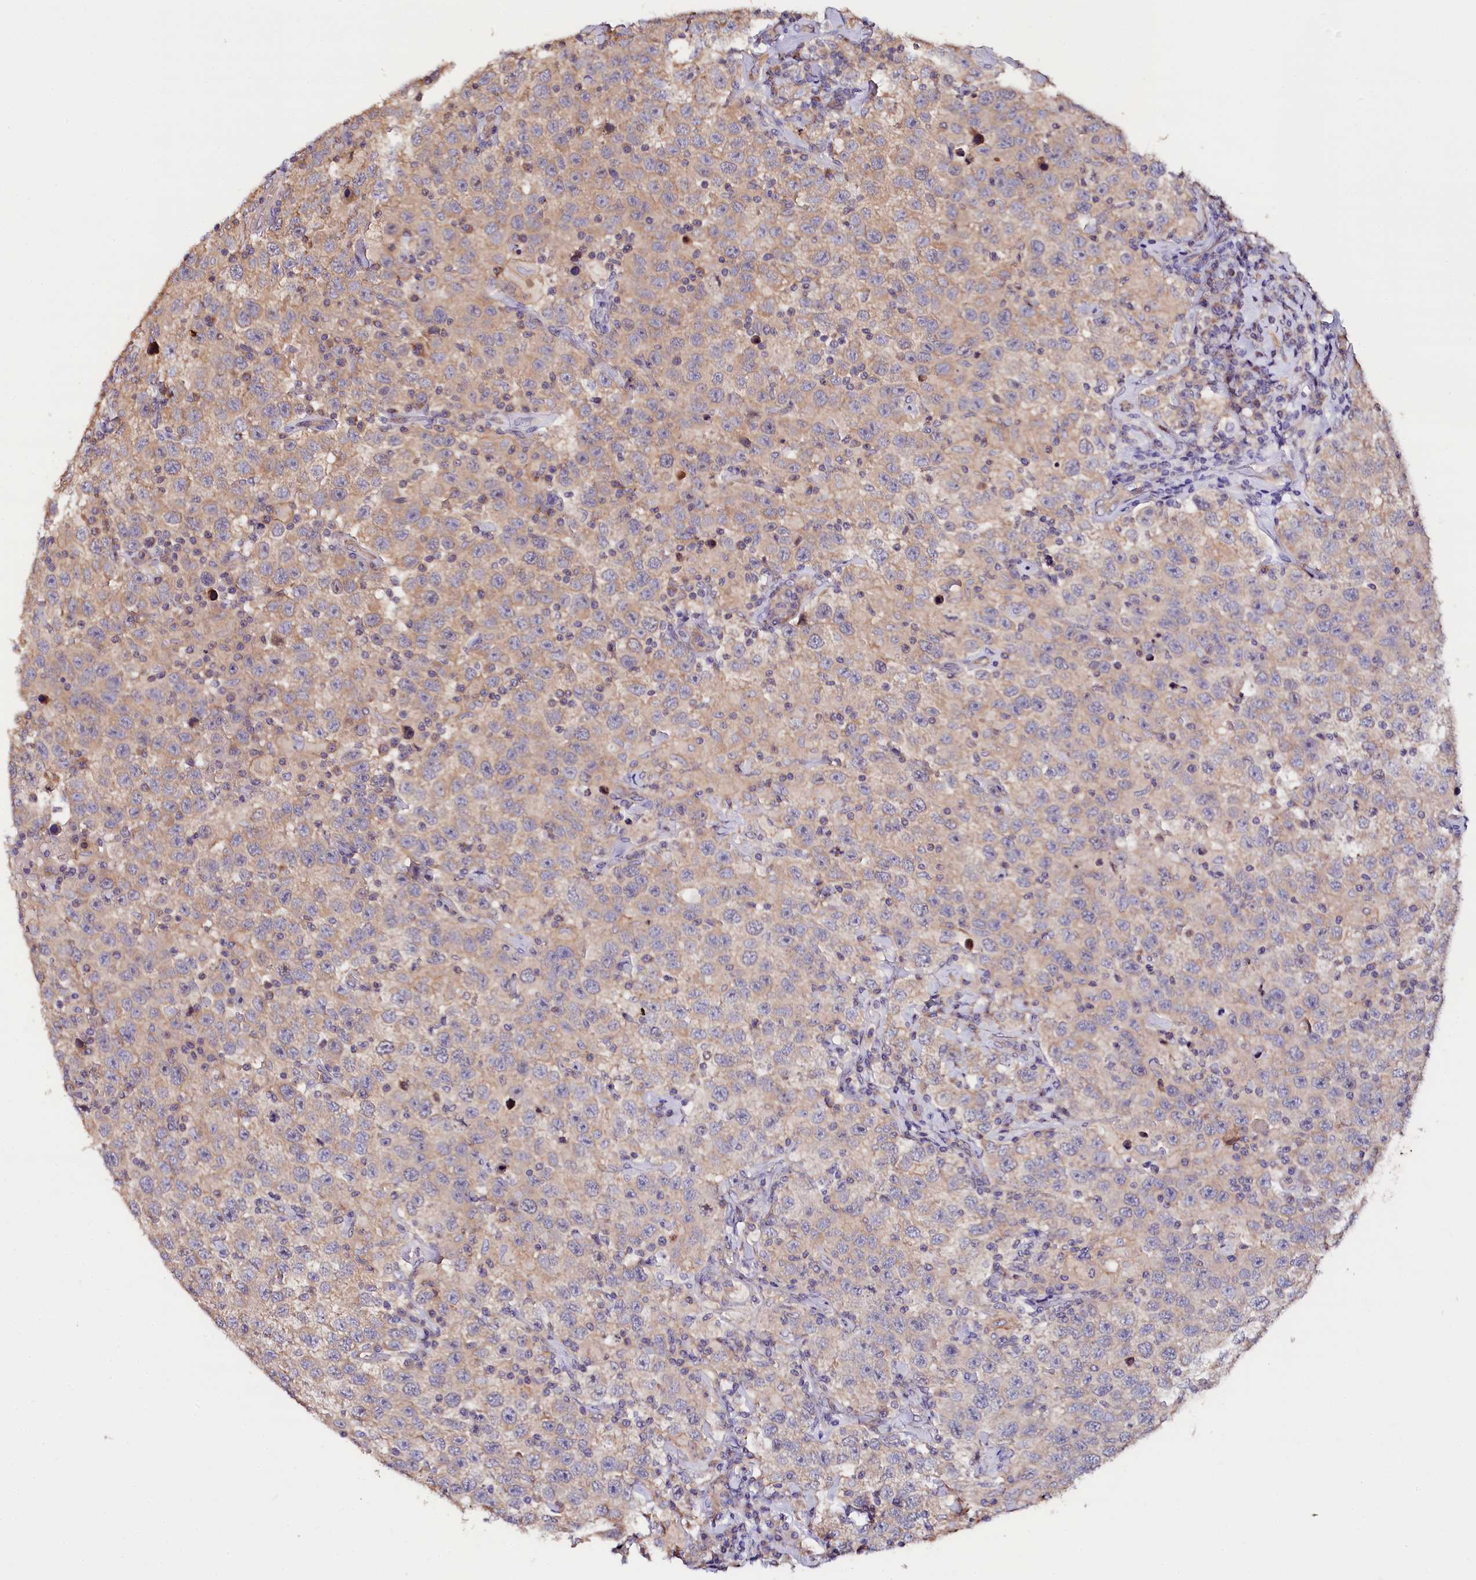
{"staining": {"intensity": "weak", "quantity": "25%-75%", "location": "cytoplasmic/membranous"}, "tissue": "testis cancer", "cell_type": "Tumor cells", "image_type": "cancer", "snomed": [{"axis": "morphology", "description": "Seminoma, NOS"}, {"axis": "topography", "description": "Testis"}], "caption": "DAB immunohistochemical staining of human seminoma (testis) exhibits weak cytoplasmic/membranous protein staining in about 25%-75% of tumor cells. The staining was performed using DAB (3,3'-diaminobenzidine), with brown indicating positive protein expression. Nuclei are stained blue with hematoxylin.", "gene": "KATNB1", "patient": {"sex": "male", "age": 41}}